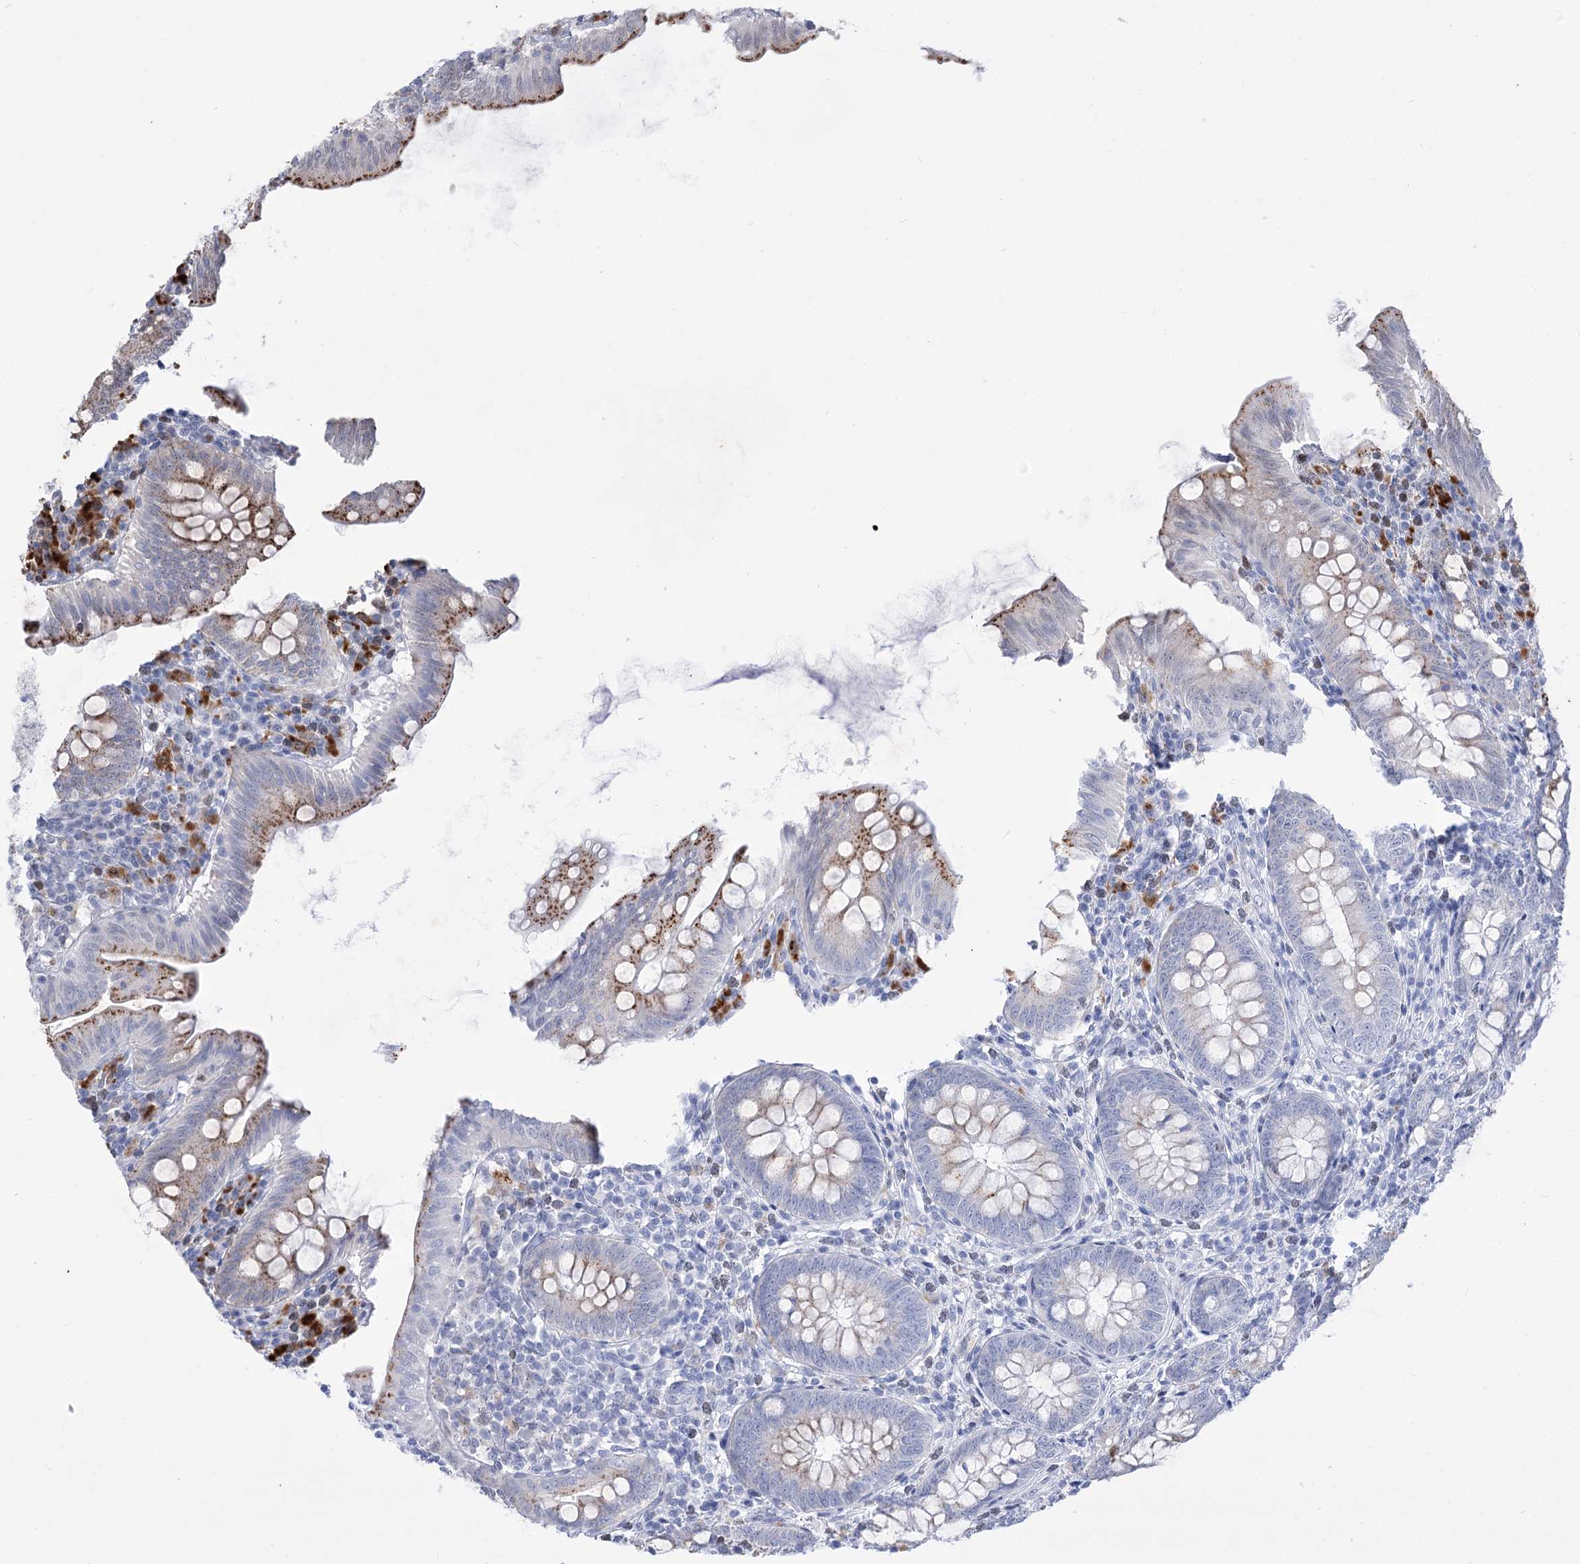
{"staining": {"intensity": "moderate", "quantity": "25%-75%", "location": "cytoplasmic/membranous"}, "tissue": "appendix", "cell_type": "Glandular cells", "image_type": "normal", "snomed": [{"axis": "morphology", "description": "Normal tissue, NOS"}, {"axis": "topography", "description": "Appendix"}], "caption": "Normal appendix was stained to show a protein in brown. There is medium levels of moderate cytoplasmic/membranous expression in about 25%-75% of glandular cells.", "gene": "SIAE", "patient": {"sex": "male", "age": 14}}